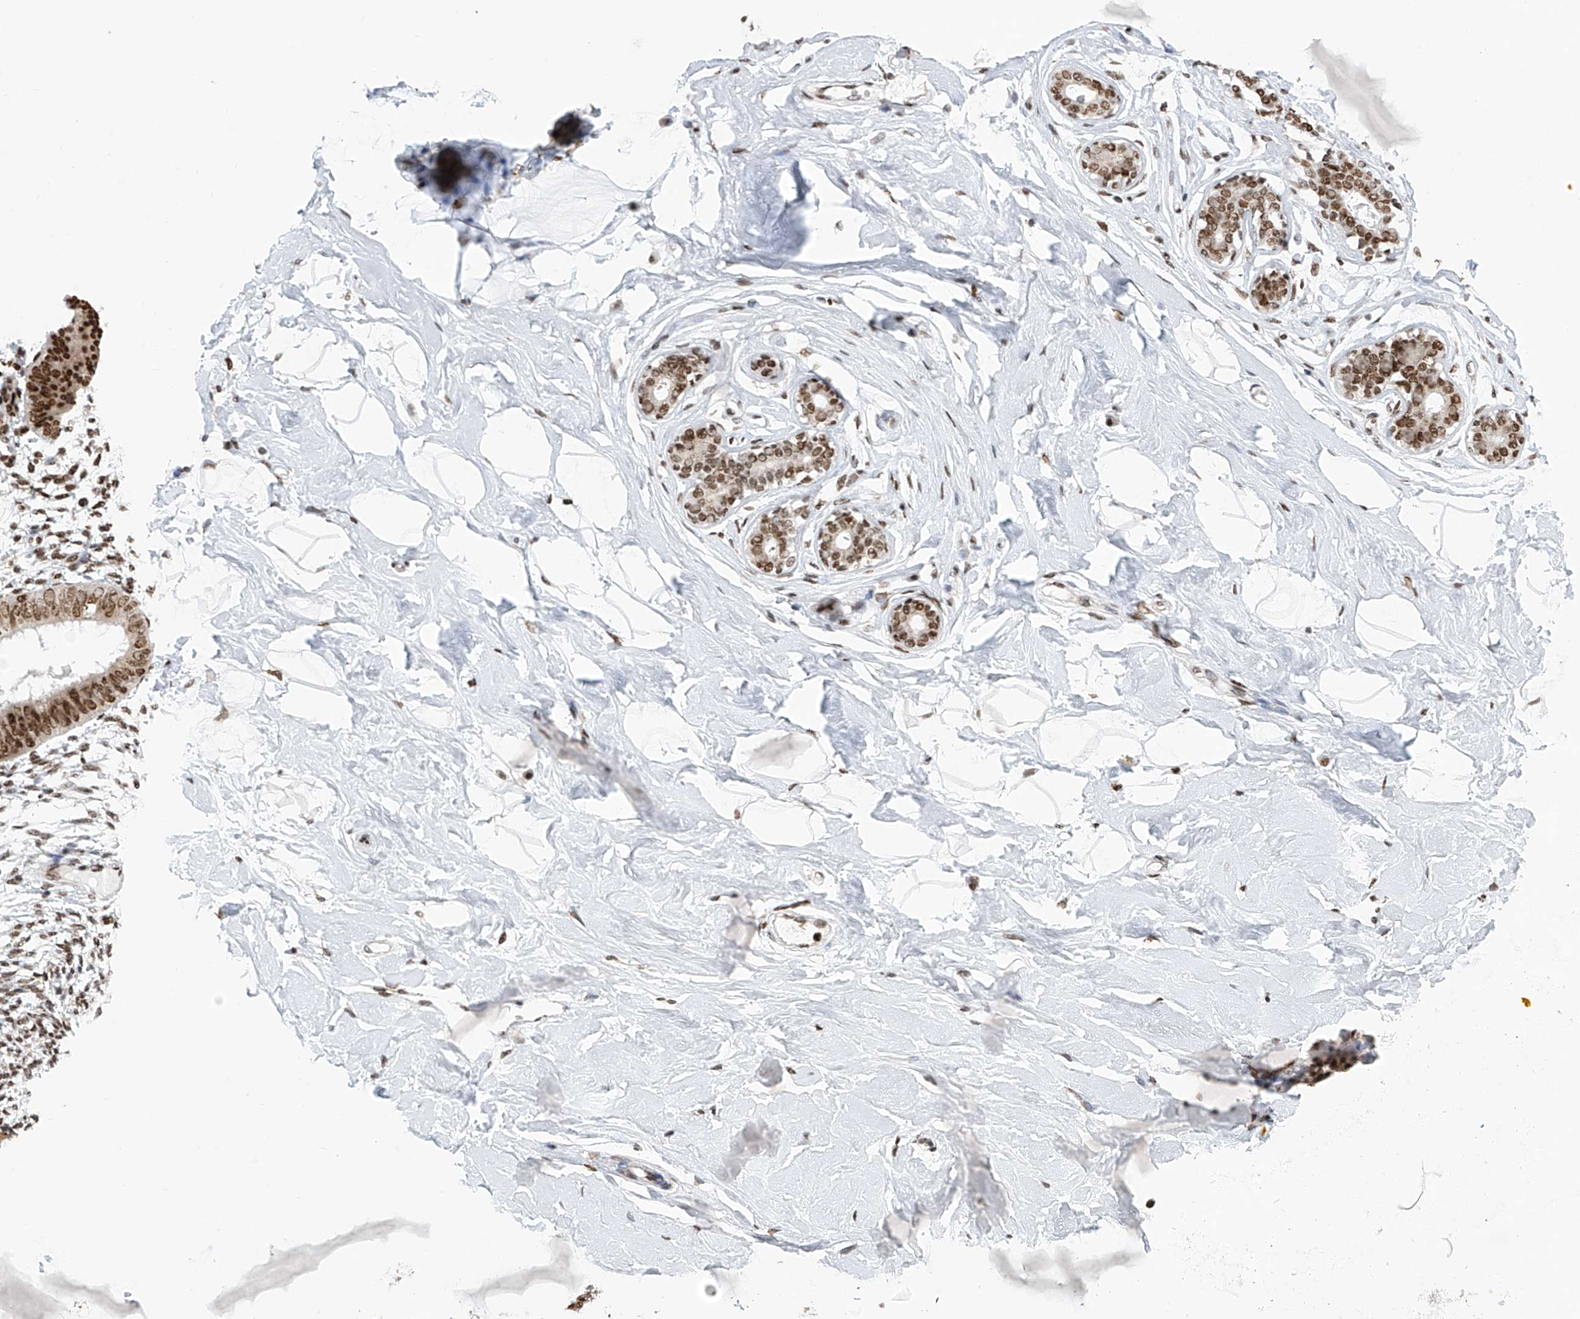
{"staining": {"intensity": "moderate", "quantity": "25%-75%", "location": "nuclear"}, "tissue": "breast", "cell_type": "Adipocytes", "image_type": "normal", "snomed": [{"axis": "morphology", "description": "Normal tissue, NOS"}, {"axis": "morphology", "description": "Adenoma, NOS"}, {"axis": "topography", "description": "Breast"}], "caption": "Adipocytes display medium levels of moderate nuclear expression in approximately 25%-75% of cells in unremarkable breast. (brown staining indicates protein expression, while blue staining denotes nuclei).", "gene": "APLF", "patient": {"sex": "female", "age": 23}}